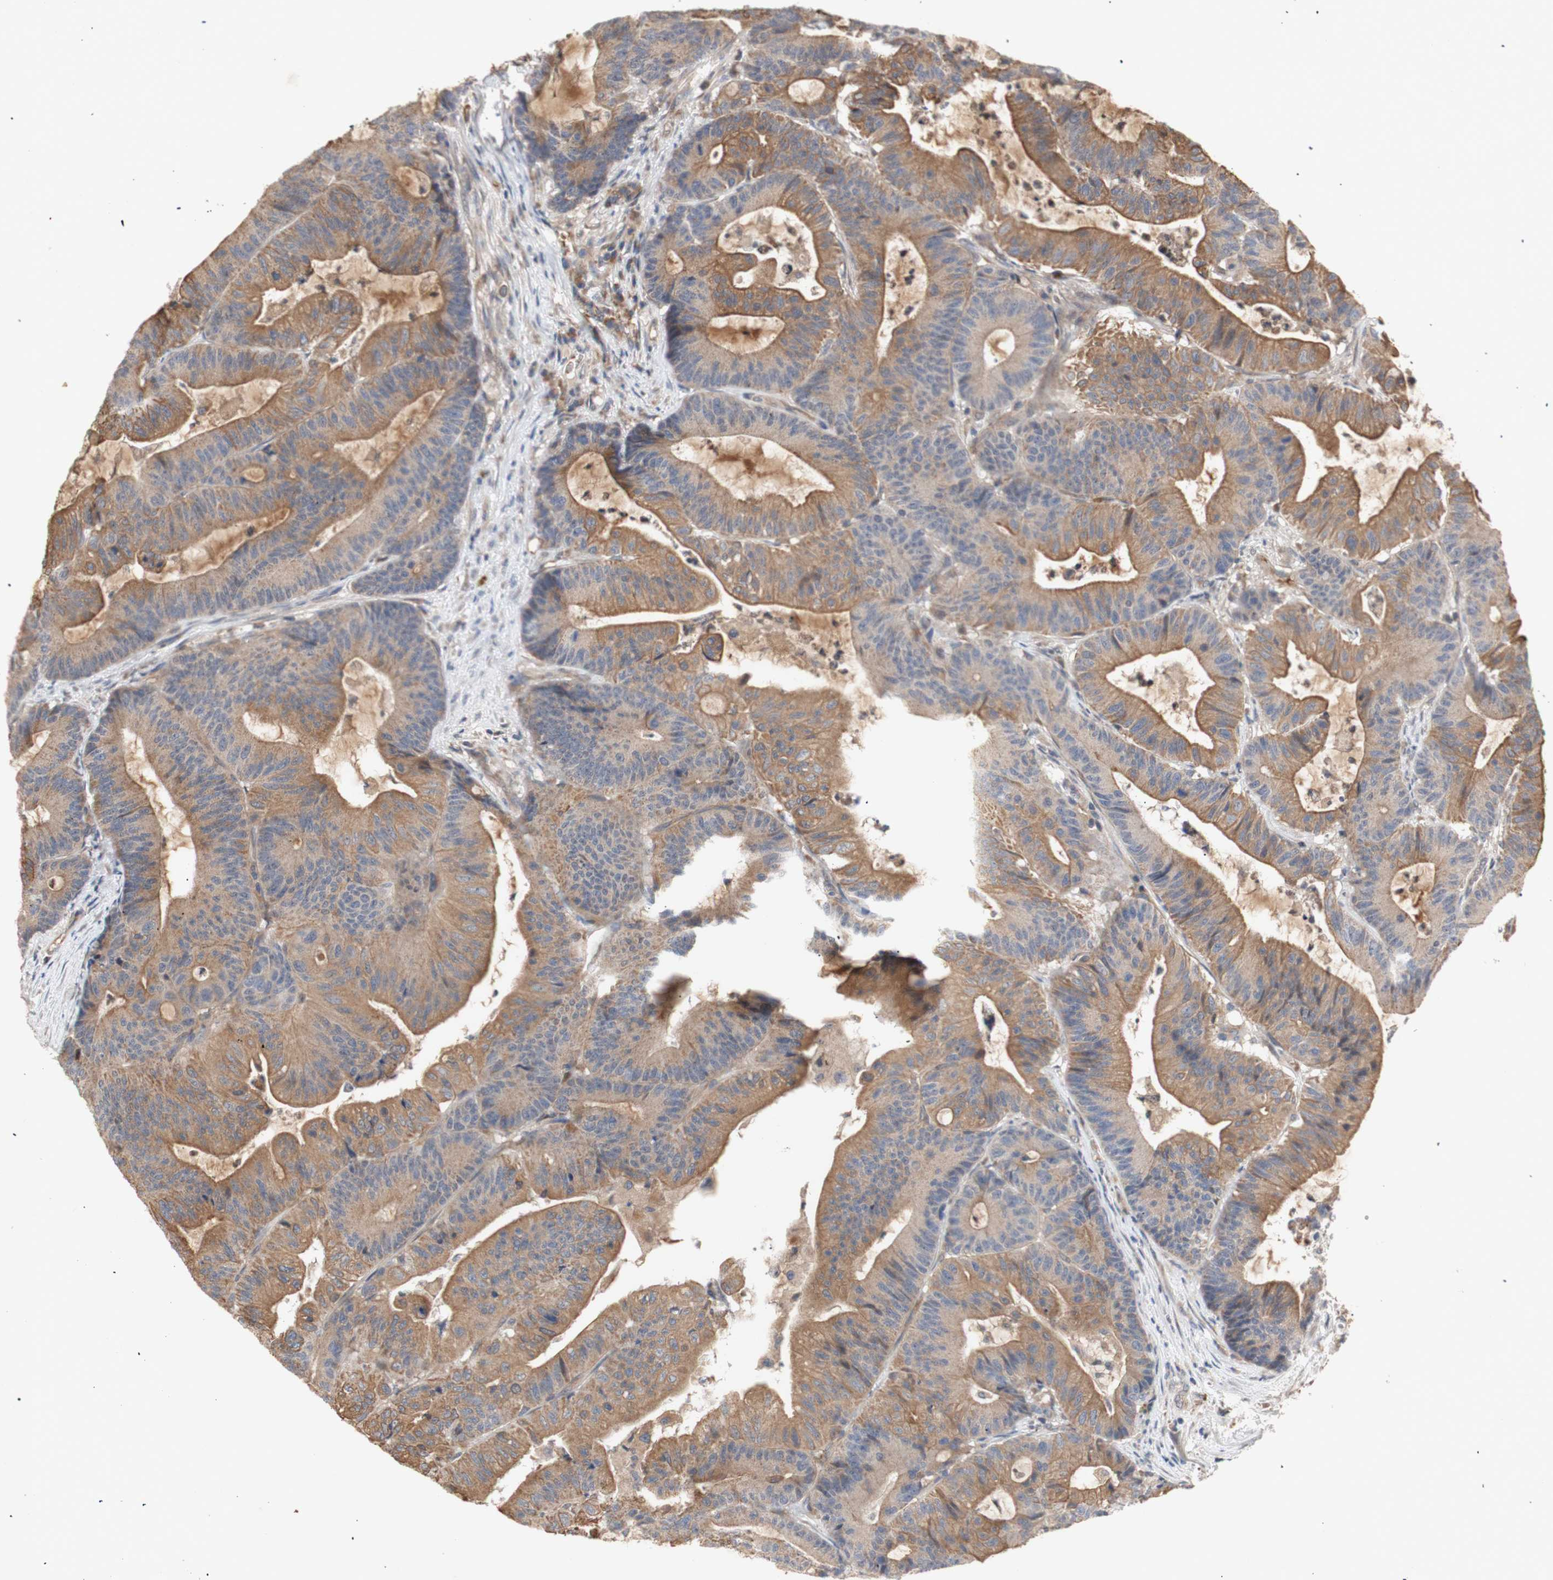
{"staining": {"intensity": "moderate", "quantity": ">75%", "location": "cytoplasmic/membranous"}, "tissue": "colorectal cancer", "cell_type": "Tumor cells", "image_type": "cancer", "snomed": [{"axis": "morphology", "description": "Adenocarcinoma, NOS"}, {"axis": "topography", "description": "Colon"}], "caption": "DAB (3,3'-diaminobenzidine) immunohistochemical staining of human adenocarcinoma (colorectal) displays moderate cytoplasmic/membranous protein expression in approximately >75% of tumor cells.", "gene": "PKN1", "patient": {"sex": "female", "age": 84}}